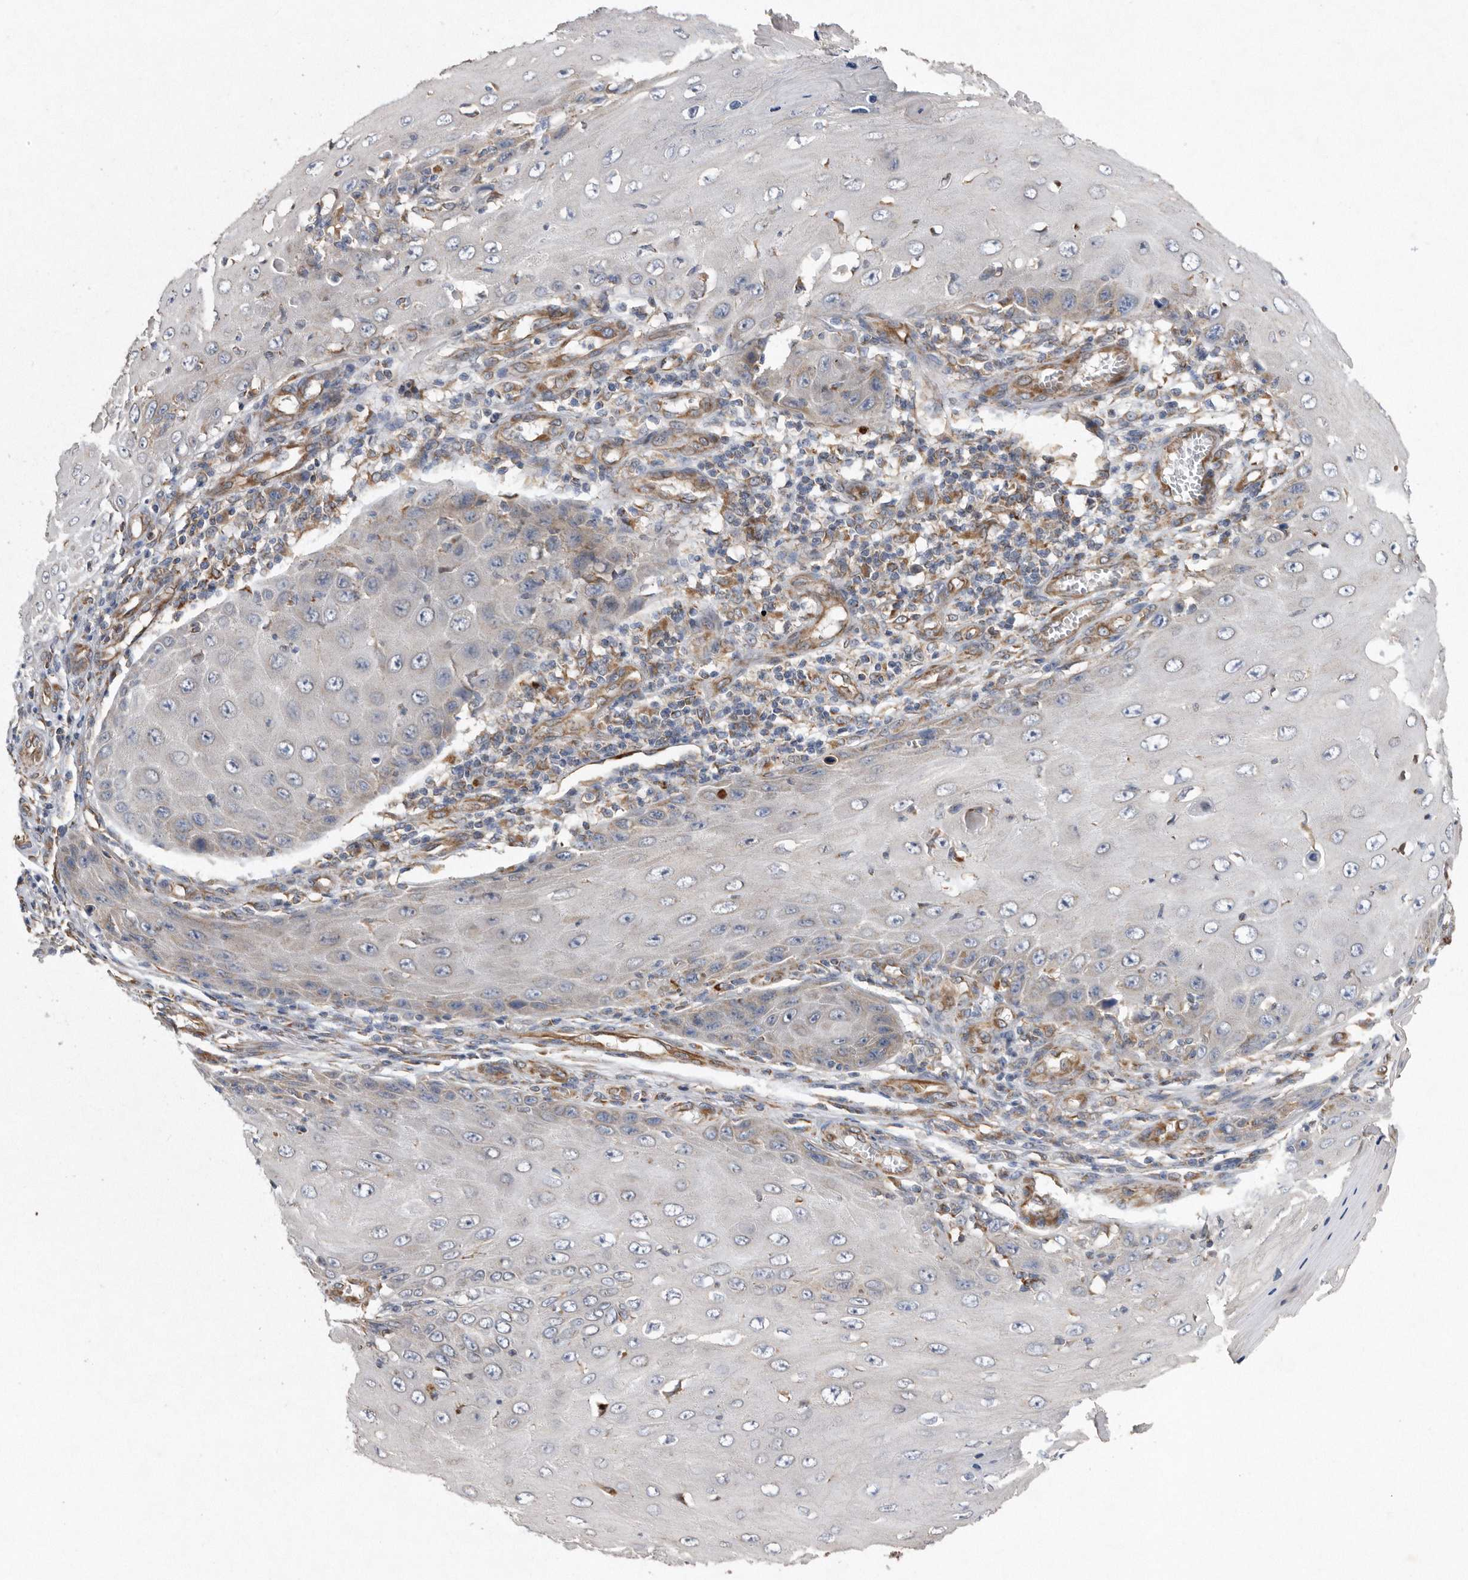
{"staining": {"intensity": "negative", "quantity": "none", "location": "none"}, "tissue": "skin cancer", "cell_type": "Tumor cells", "image_type": "cancer", "snomed": [{"axis": "morphology", "description": "Squamous cell carcinoma, NOS"}, {"axis": "topography", "description": "Skin"}], "caption": "Immunohistochemistry of human squamous cell carcinoma (skin) shows no expression in tumor cells. (DAB (3,3'-diaminobenzidine) immunohistochemistry (IHC) with hematoxylin counter stain).", "gene": "PON2", "patient": {"sex": "female", "age": 73}}